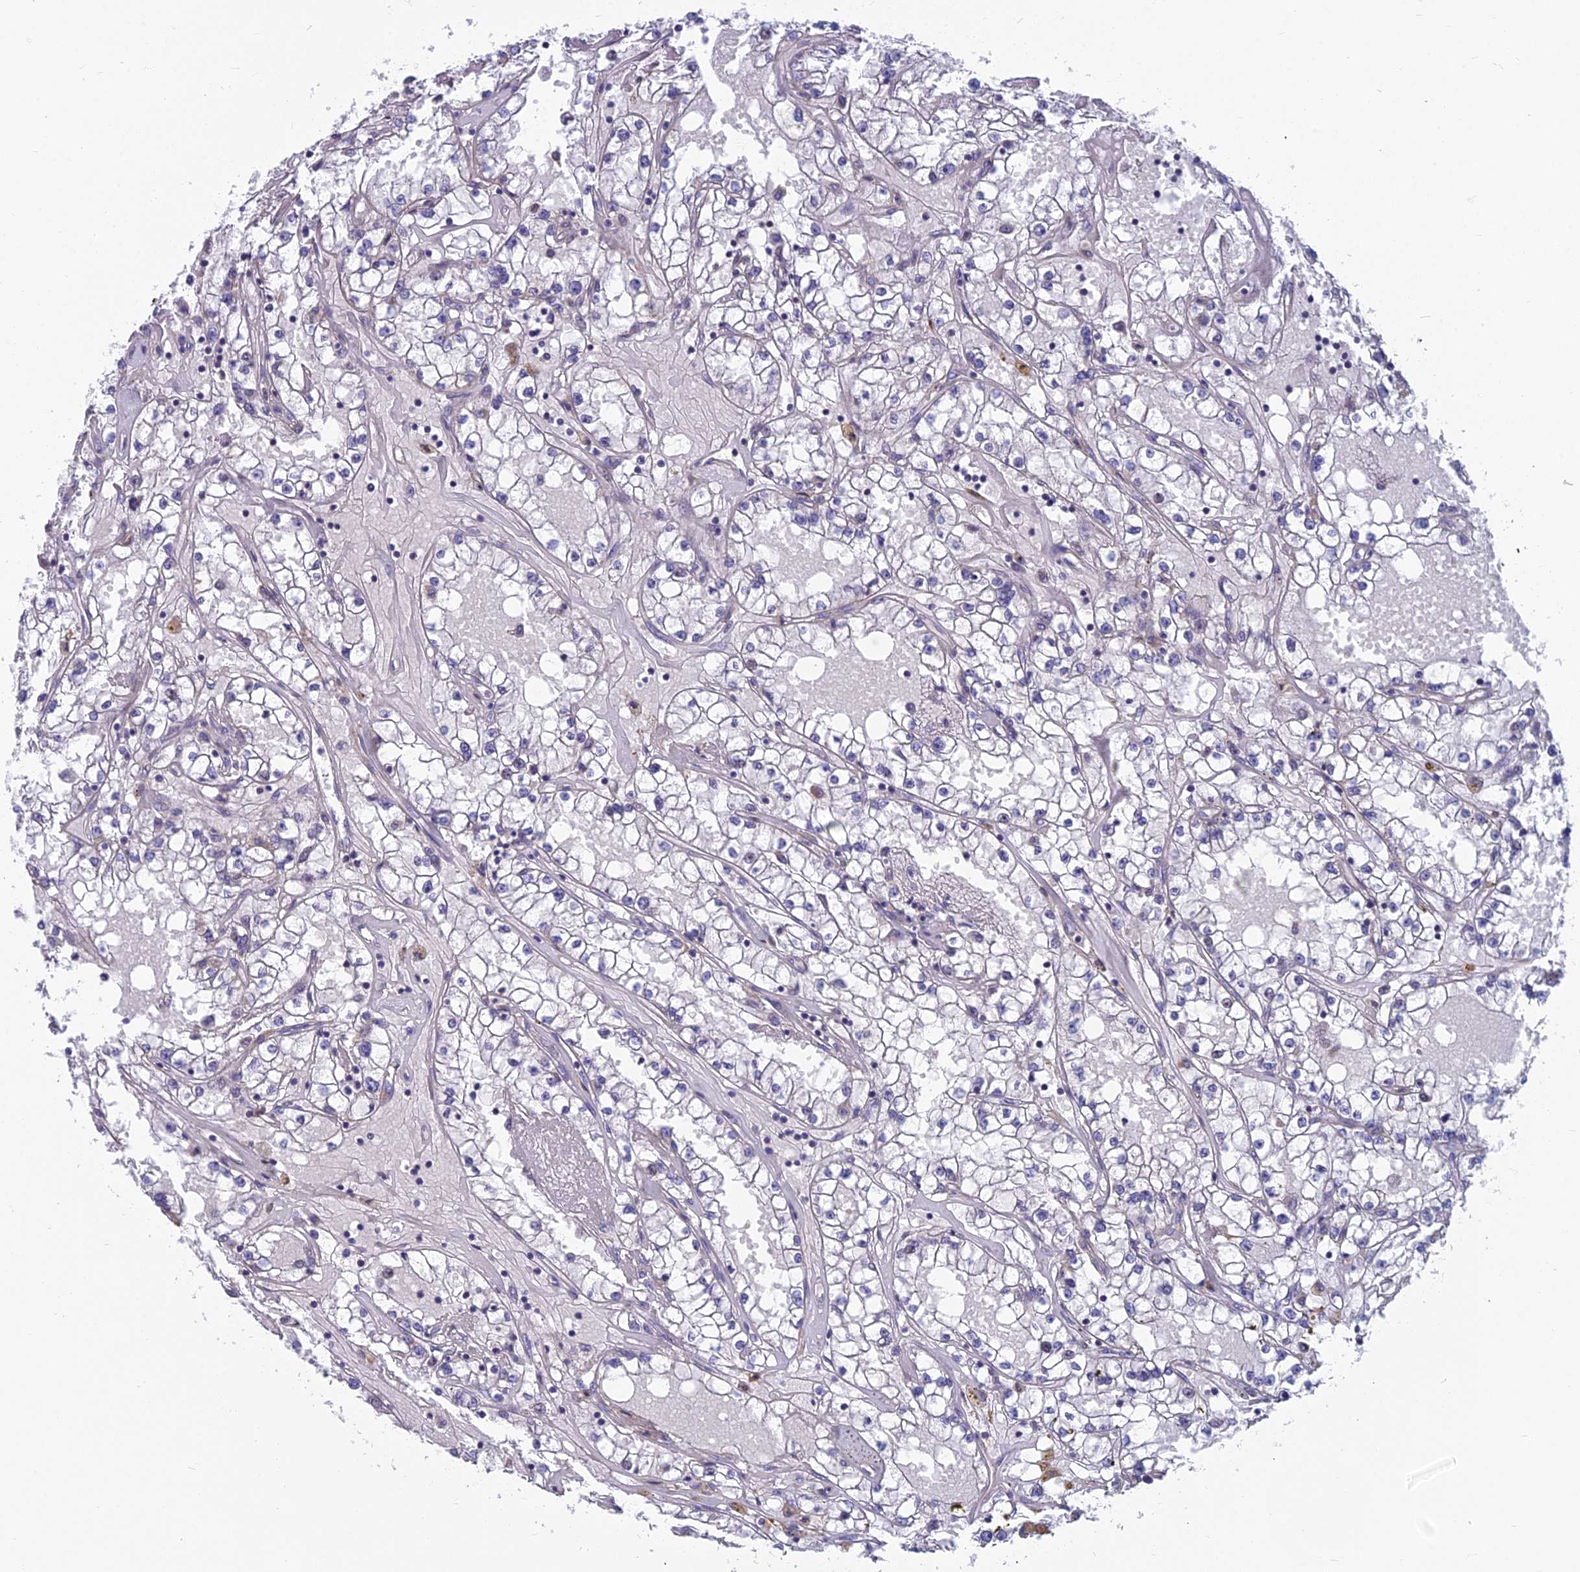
{"staining": {"intensity": "negative", "quantity": "none", "location": "none"}, "tissue": "renal cancer", "cell_type": "Tumor cells", "image_type": "cancer", "snomed": [{"axis": "morphology", "description": "Adenocarcinoma, NOS"}, {"axis": "topography", "description": "Kidney"}], "caption": "Immunohistochemical staining of renal cancer (adenocarcinoma) demonstrates no significant positivity in tumor cells. The staining was performed using DAB (3,3'-diaminobenzidine) to visualize the protein expression in brown, while the nuclei were stained in blue with hematoxylin (Magnification: 20x).", "gene": "COX20", "patient": {"sex": "male", "age": 56}}